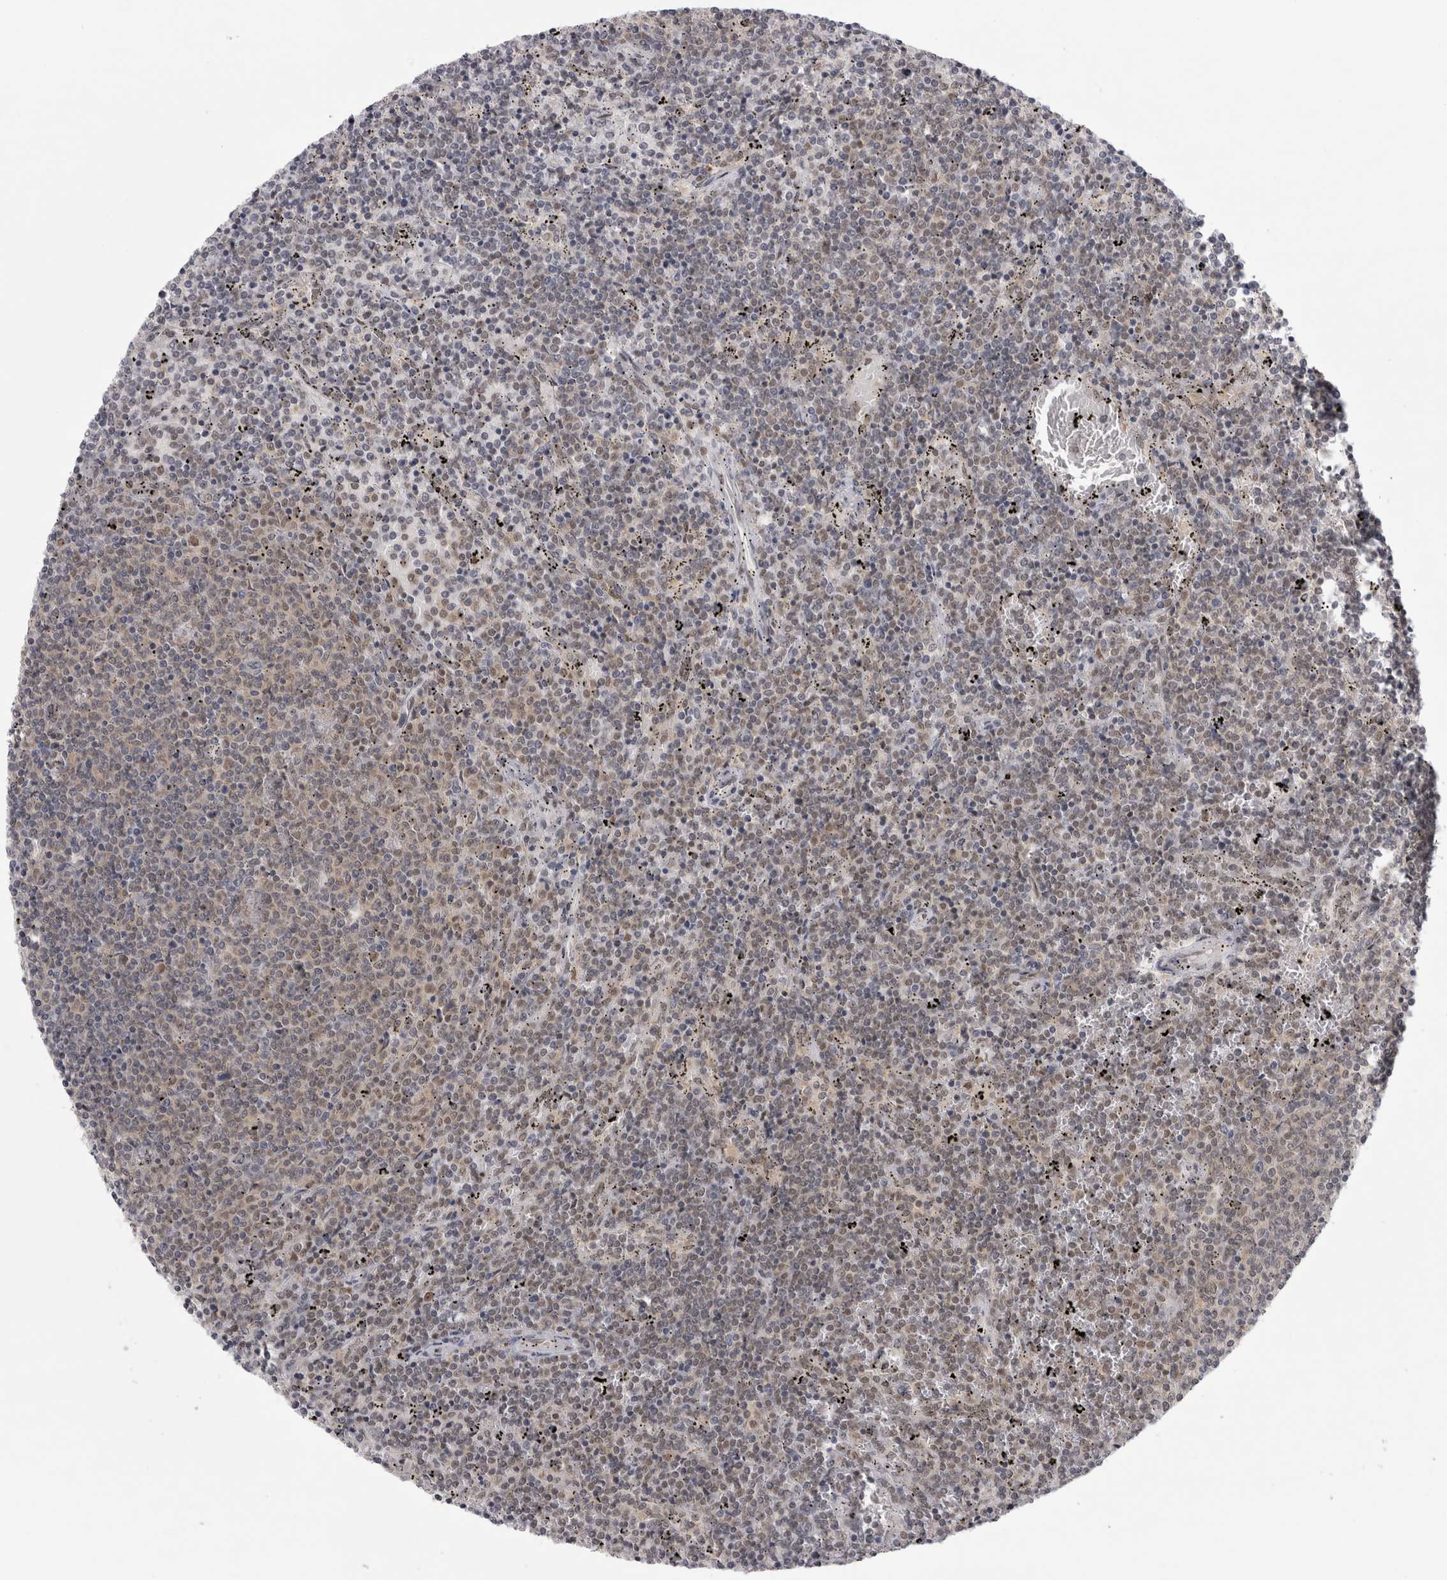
{"staining": {"intensity": "weak", "quantity": "<25%", "location": "nuclear"}, "tissue": "lymphoma", "cell_type": "Tumor cells", "image_type": "cancer", "snomed": [{"axis": "morphology", "description": "Malignant lymphoma, non-Hodgkin's type, Low grade"}, {"axis": "topography", "description": "Spleen"}], "caption": "There is no significant staining in tumor cells of malignant lymphoma, non-Hodgkin's type (low-grade).", "gene": "PSMB2", "patient": {"sex": "female", "age": 50}}